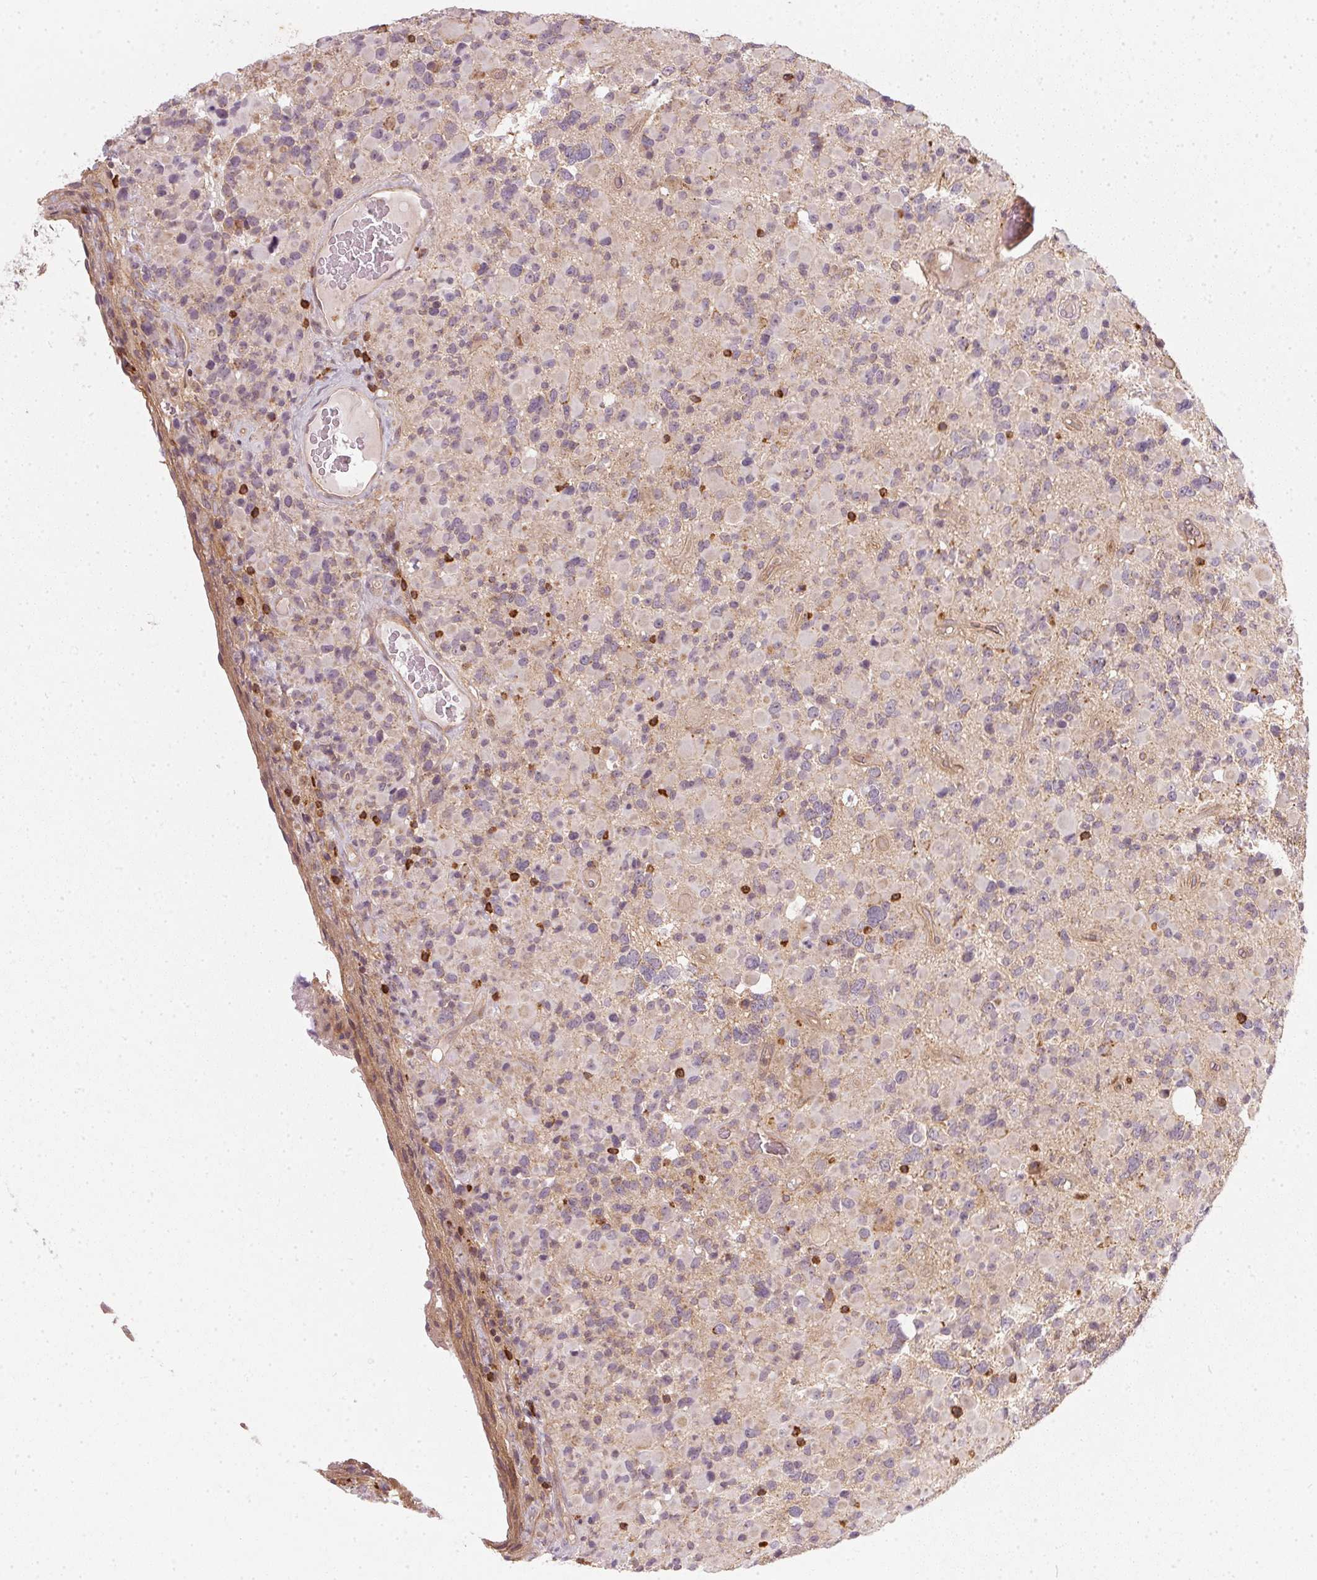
{"staining": {"intensity": "negative", "quantity": "none", "location": "none"}, "tissue": "glioma", "cell_type": "Tumor cells", "image_type": "cancer", "snomed": [{"axis": "morphology", "description": "Glioma, malignant, High grade"}, {"axis": "topography", "description": "Brain"}], "caption": "There is no significant expression in tumor cells of malignant glioma (high-grade).", "gene": "NADK2", "patient": {"sex": "female", "age": 40}}